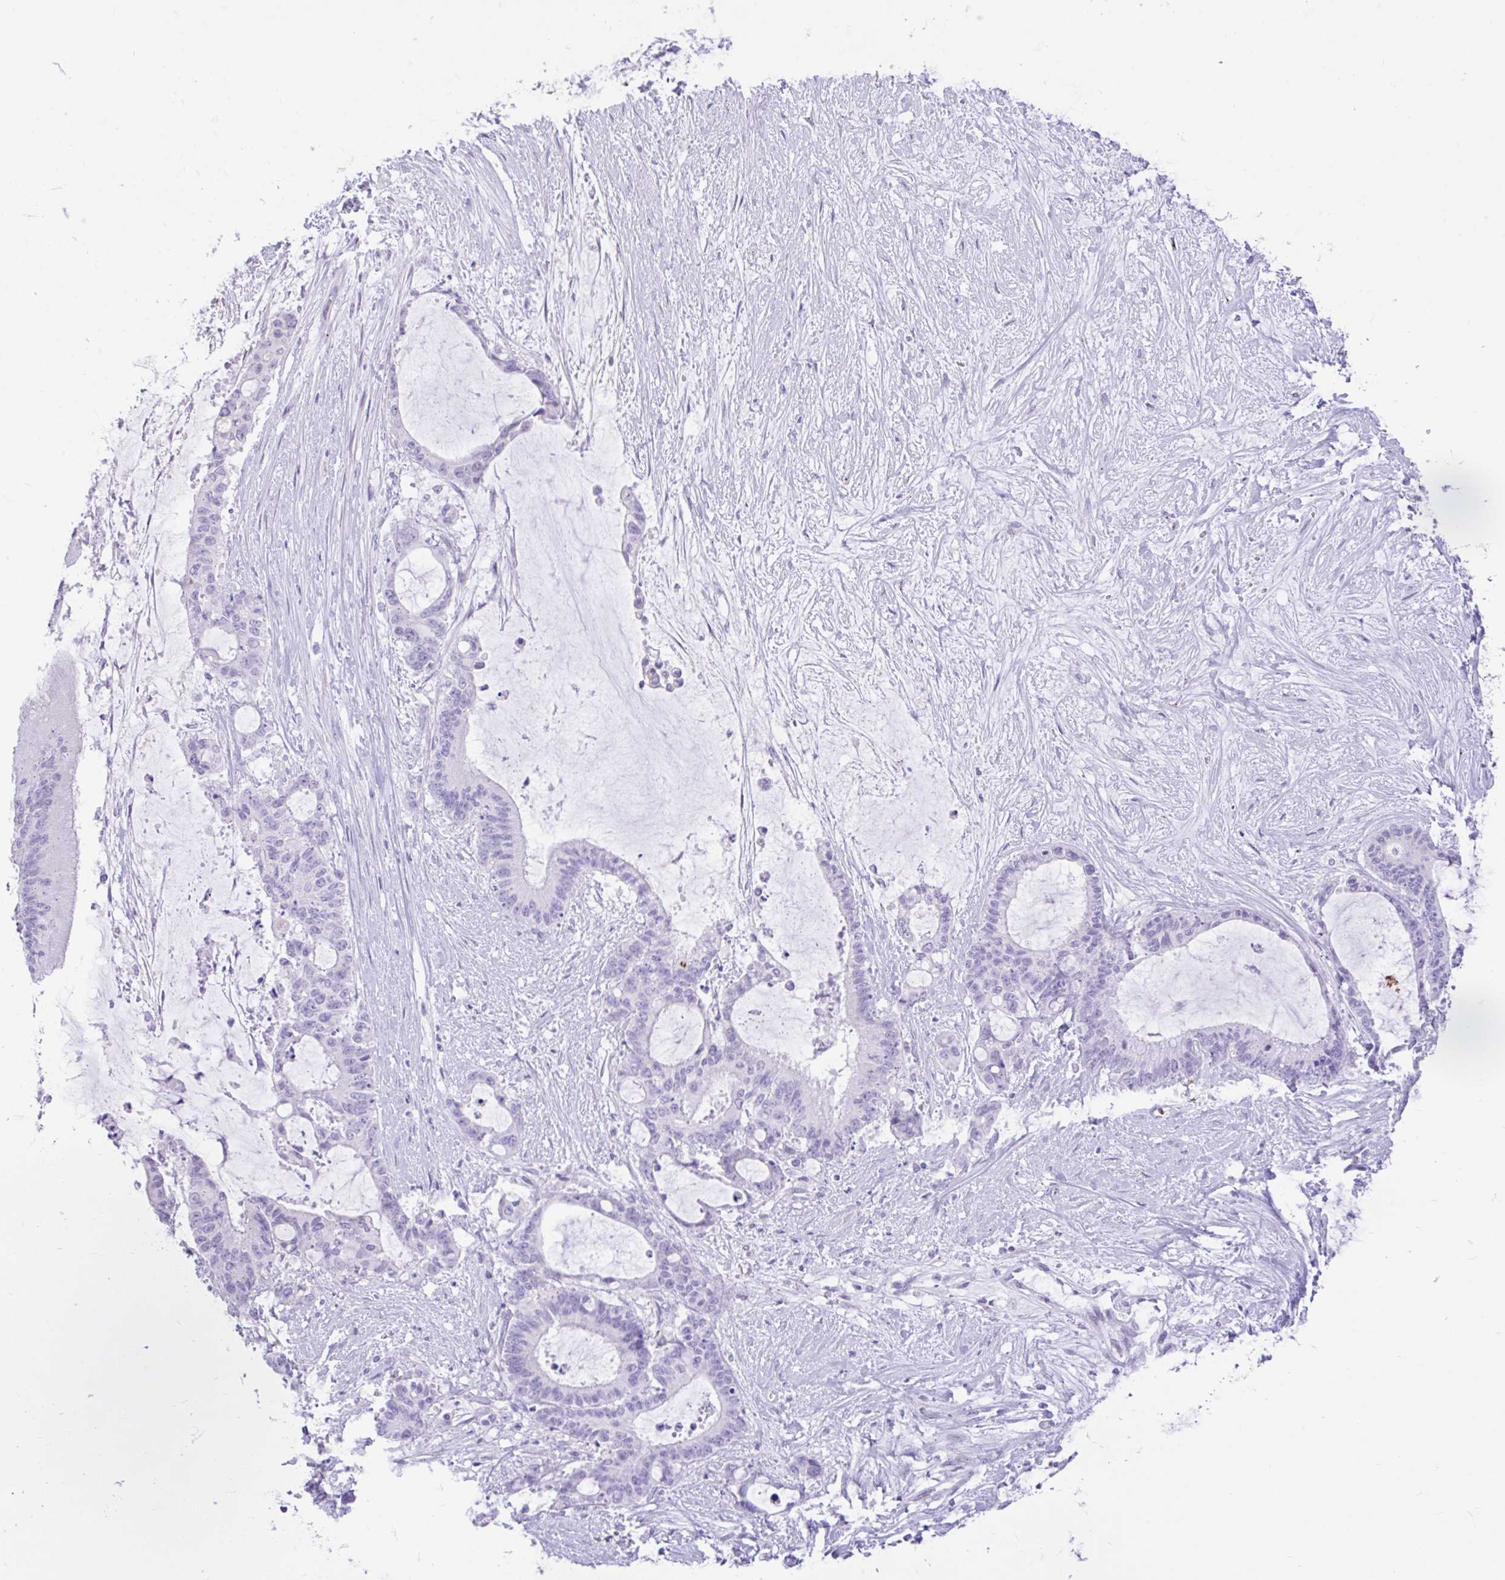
{"staining": {"intensity": "negative", "quantity": "none", "location": "none"}, "tissue": "liver cancer", "cell_type": "Tumor cells", "image_type": "cancer", "snomed": [{"axis": "morphology", "description": "Normal tissue, NOS"}, {"axis": "morphology", "description": "Cholangiocarcinoma"}, {"axis": "topography", "description": "Liver"}, {"axis": "topography", "description": "Peripheral nerve tissue"}], "caption": "High magnification brightfield microscopy of liver cancer stained with DAB (3,3'-diaminobenzidine) (brown) and counterstained with hematoxylin (blue): tumor cells show no significant positivity. Brightfield microscopy of immunohistochemistry (IHC) stained with DAB (brown) and hematoxylin (blue), captured at high magnification.", "gene": "REEP1", "patient": {"sex": "female", "age": 73}}